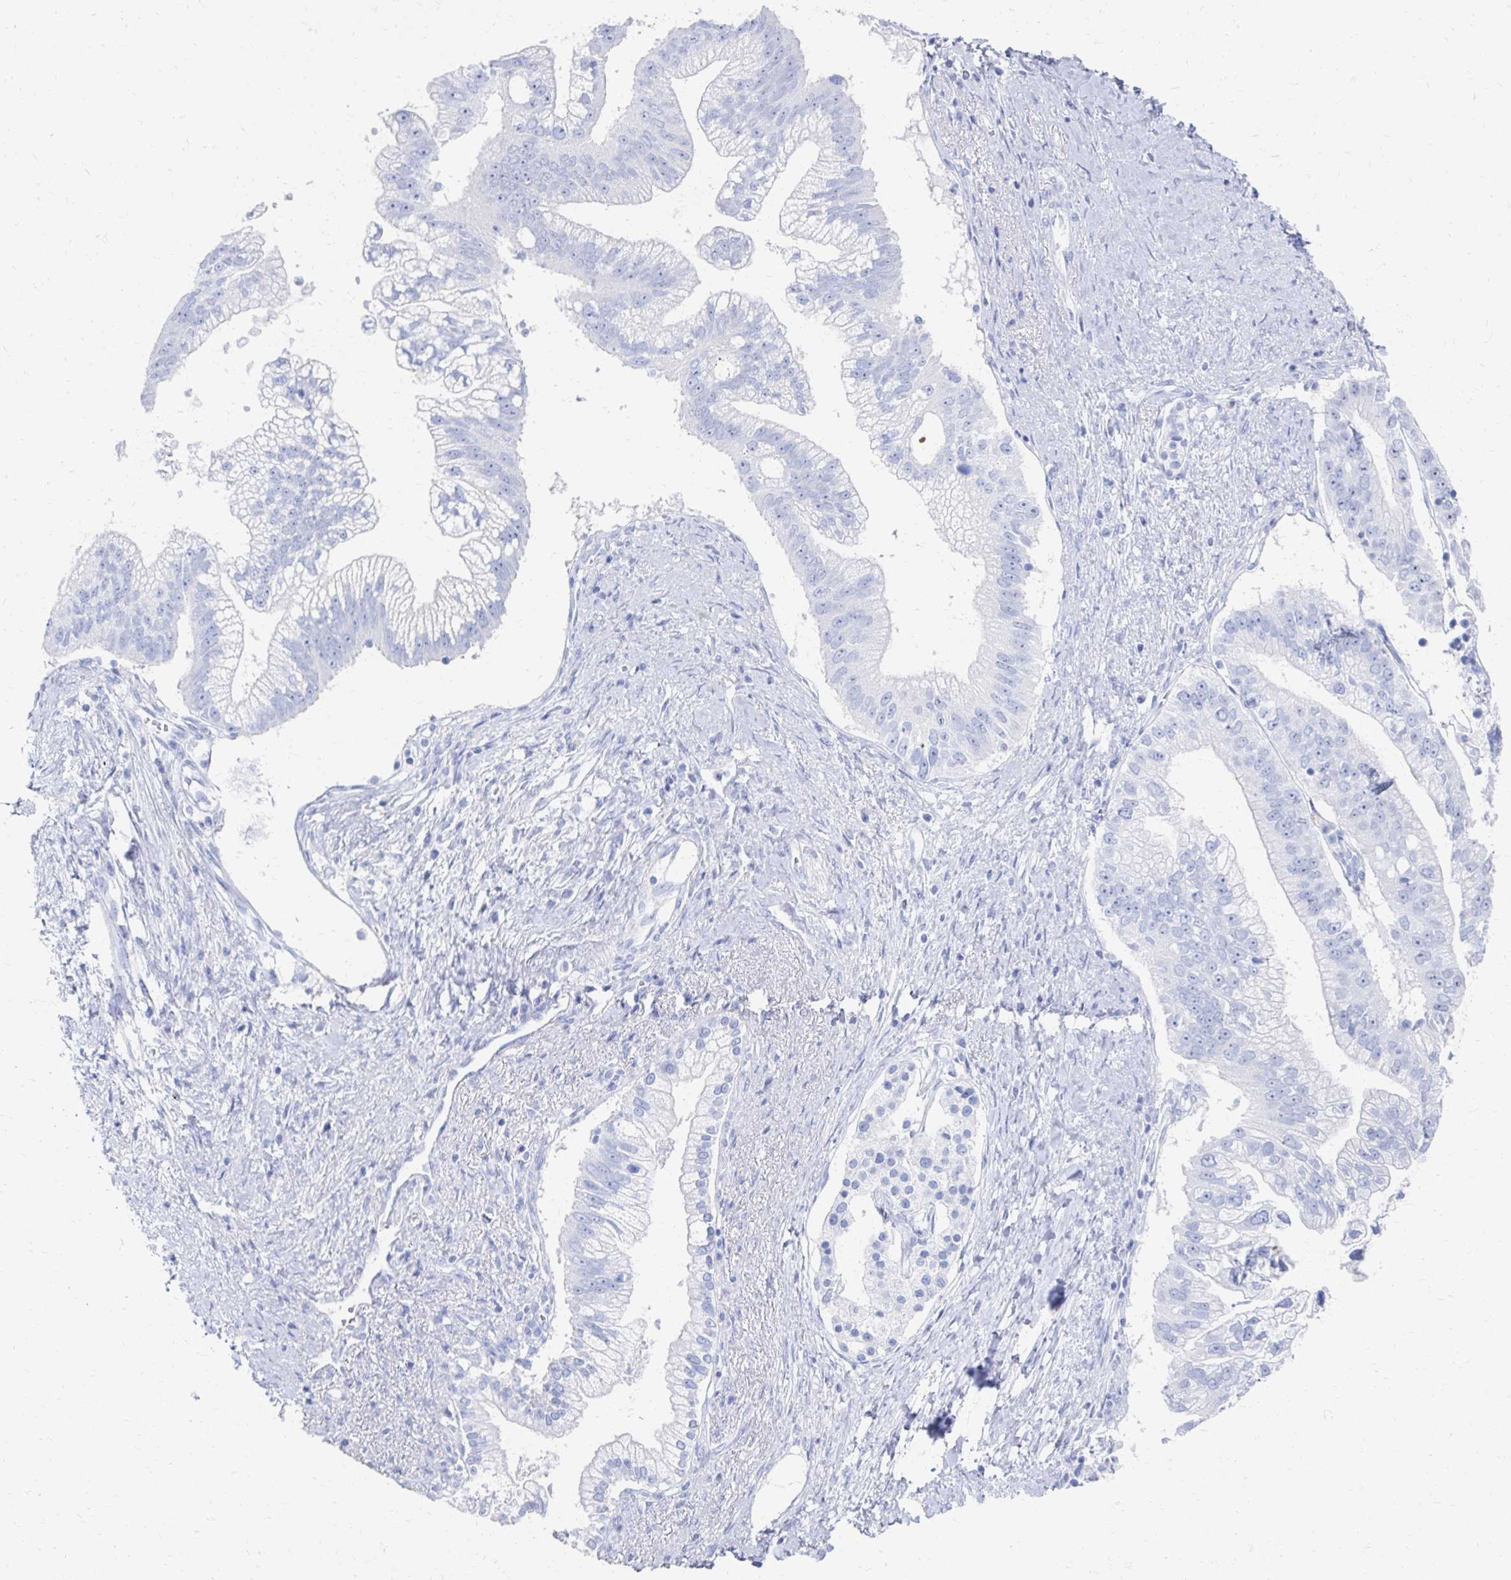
{"staining": {"intensity": "negative", "quantity": "none", "location": "none"}, "tissue": "pancreatic cancer", "cell_type": "Tumor cells", "image_type": "cancer", "snomed": [{"axis": "morphology", "description": "Adenocarcinoma, NOS"}, {"axis": "topography", "description": "Pancreas"}], "caption": "IHC micrograph of human pancreatic adenocarcinoma stained for a protein (brown), which reveals no expression in tumor cells. (Stains: DAB IHC with hematoxylin counter stain, Microscopy: brightfield microscopy at high magnification).", "gene": "CST6", "patient": {"sex": "male", "age": 70}}